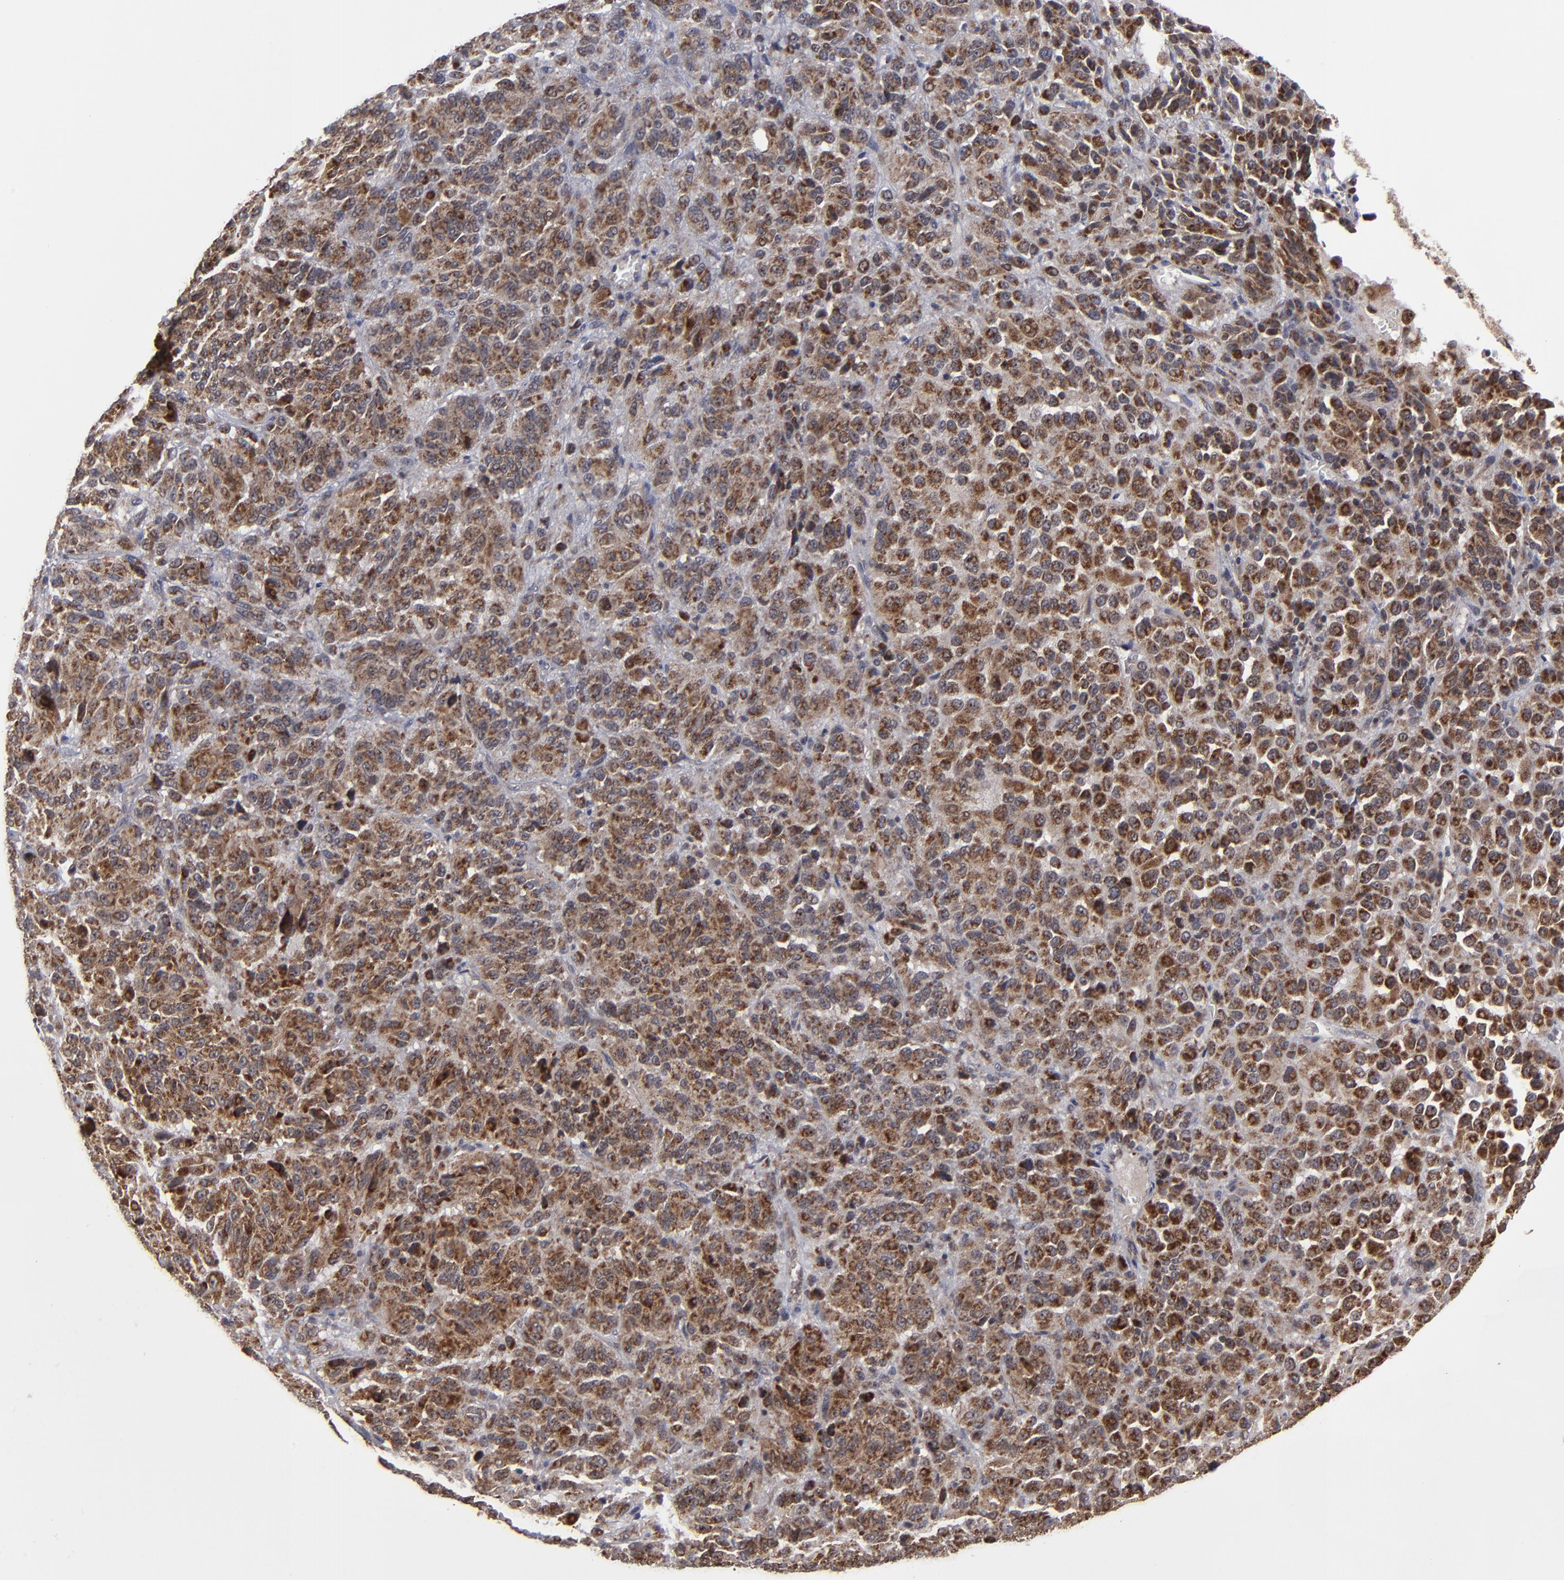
{"staining": {"intensity": "strong", "quantity": ">75%", "location": "cytoplasmic/membranous"}, "tissue": "melanoma", "cell_type": "Tumor cells", "image_type": "cancer", "snomed": [{"axis": "morphology", "description": "Malignant melanoma, Metastatic site"}, {"axis": "topography", "description": "Lung"}], "caption": "The image reveals a brown stain indicating the presence of a protein in the cytoplasmic/membranous of tumor cells in malignant melanoma (metastatic site). (Brightfield microscopy of DAB IHC at high magnification).", "gene": "GLCCI1", "patient": {"sex": "male", "age": 64}}